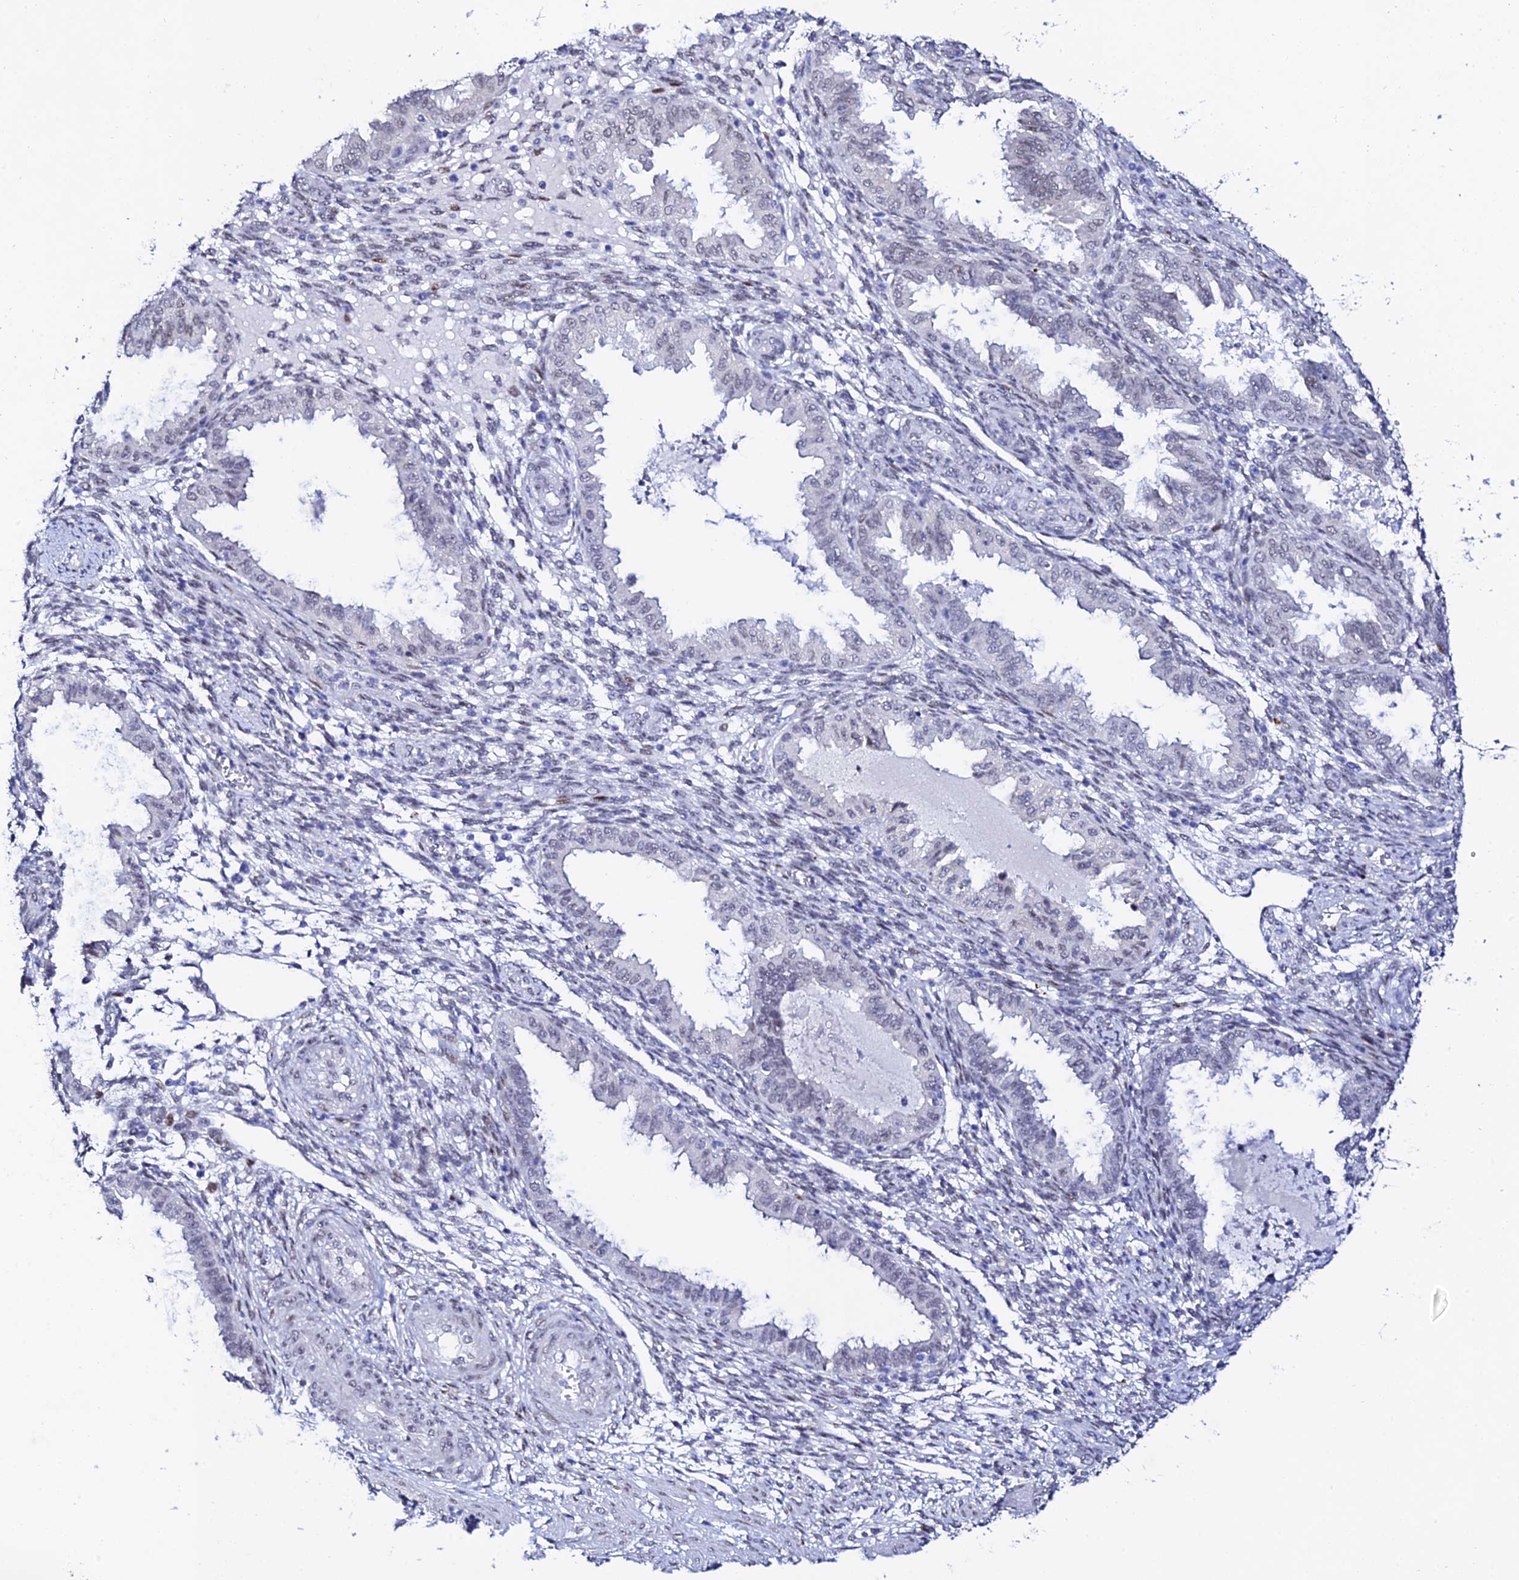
{"staining": {"intensity": "negative", "quantity": "none", "location": "none"}, "tissue": "endometrium", "cell_type": "Cells in endometrial stroma", "image_type": "normal", "snomed": [{"axis": "morphology", "description": "Normal tissue, NOS"}, {"axis": "topography", "description": "Endometrium"}], "caption": "High magnification brightfield microscopy of normal endometrium stained with DAB (3,3'-diaminobenzidine) (brown) and counterstained with hematoxylin (blue): cells in endometrial stroma show no significant positivity.", "gene": "POFUT2", "patient": {"sex": "female", "age": 33}}